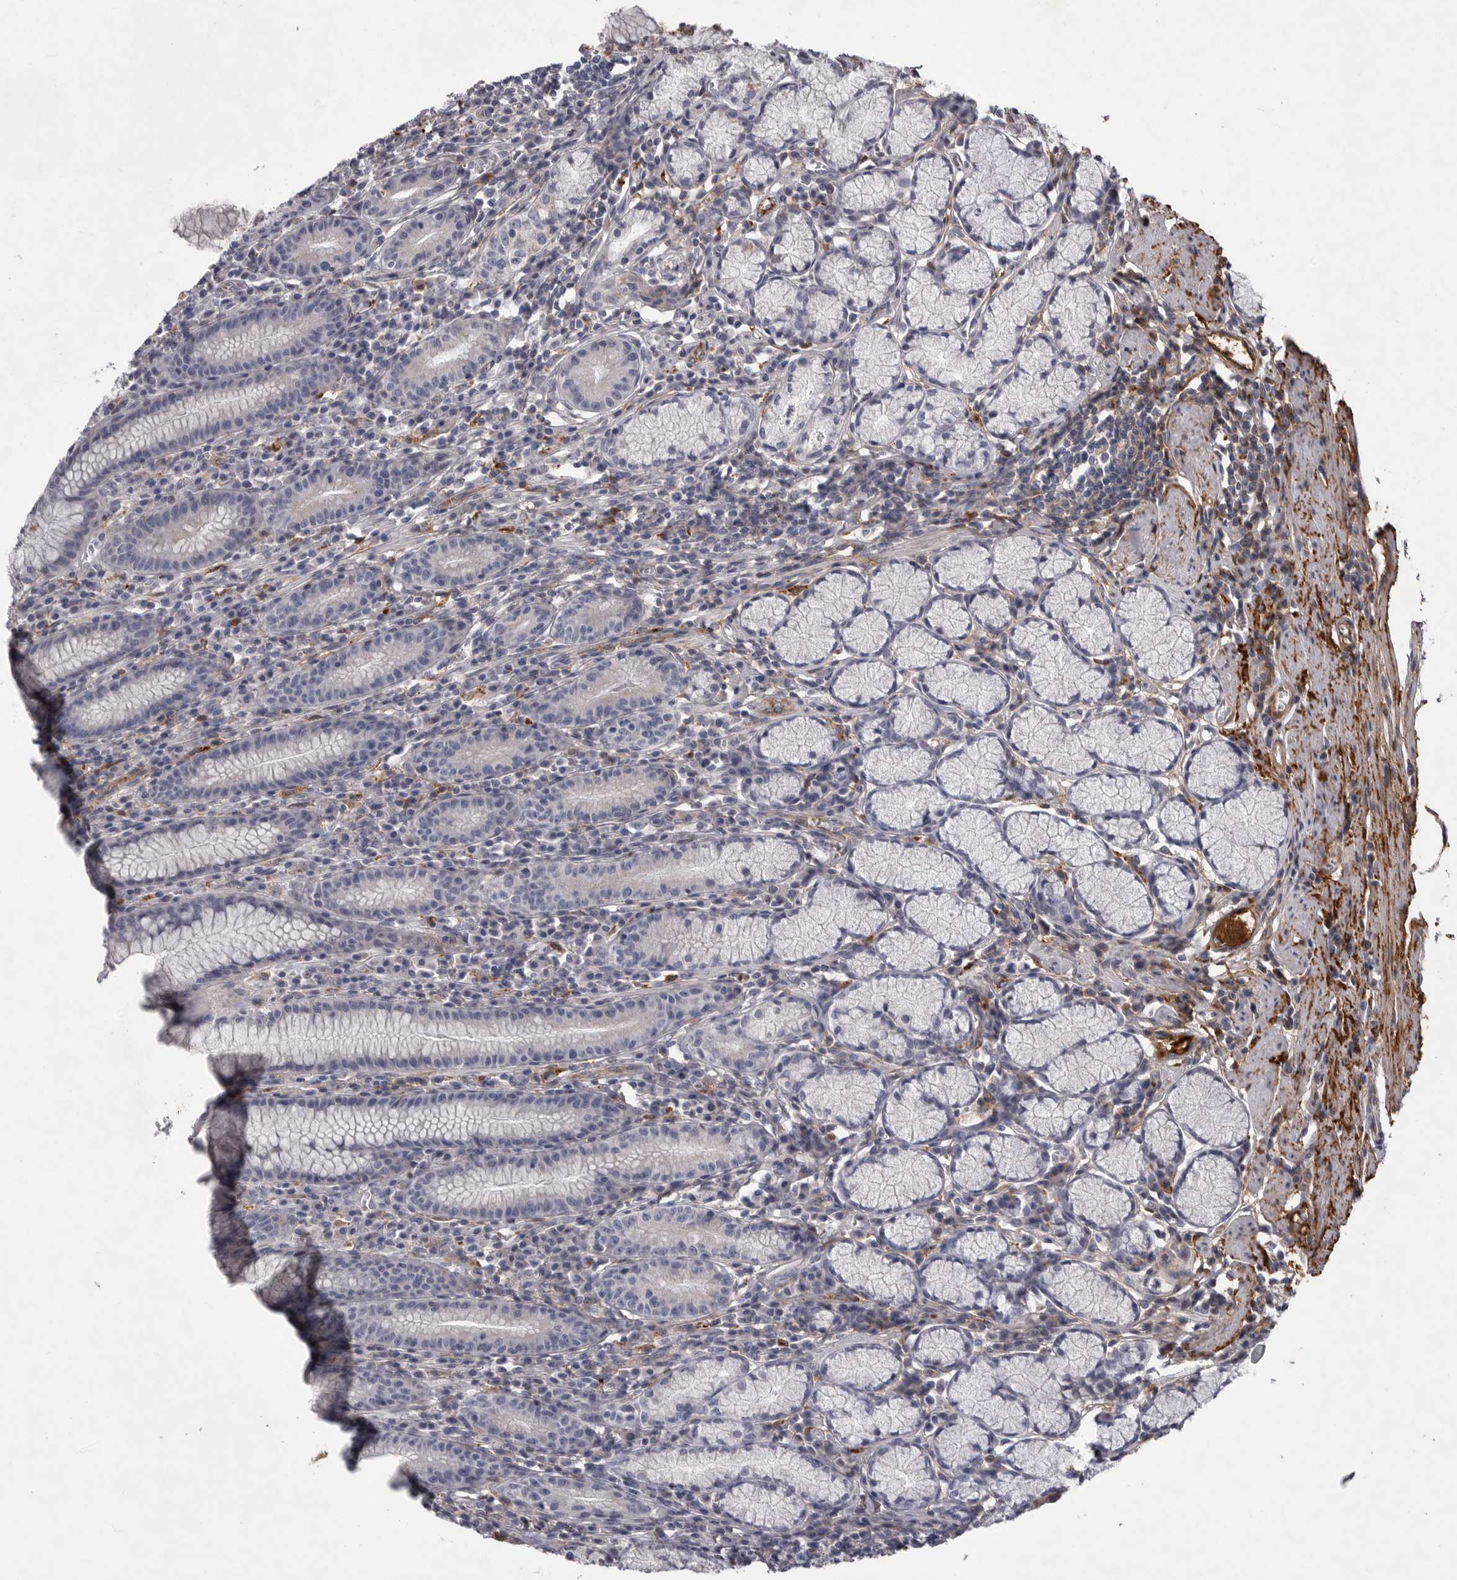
{"staining": {"intensity": "negative", "quantity": "none", "location": "none"}, "tissue": "stomach", "cell_type": "Glandular cells", "image_type": "normal", "snomed": [{"axis": "morphology", "description": "Normal tissue, NOS"}, {"axis": "topography", "description": "Stomach"}], "caption": "Immunohistochemistry histopathology image of normal human stomach stained for a protein (brown), which exhibits no staining in glandular cells. Brightfield microscopy of IHC stained with DAB (3,3'-diaminobenzidine) (brown) and hematoxylin (blue), captured at high magnification.", "gene": "CRP", "patient": {"sex": "male", "age": 55}}